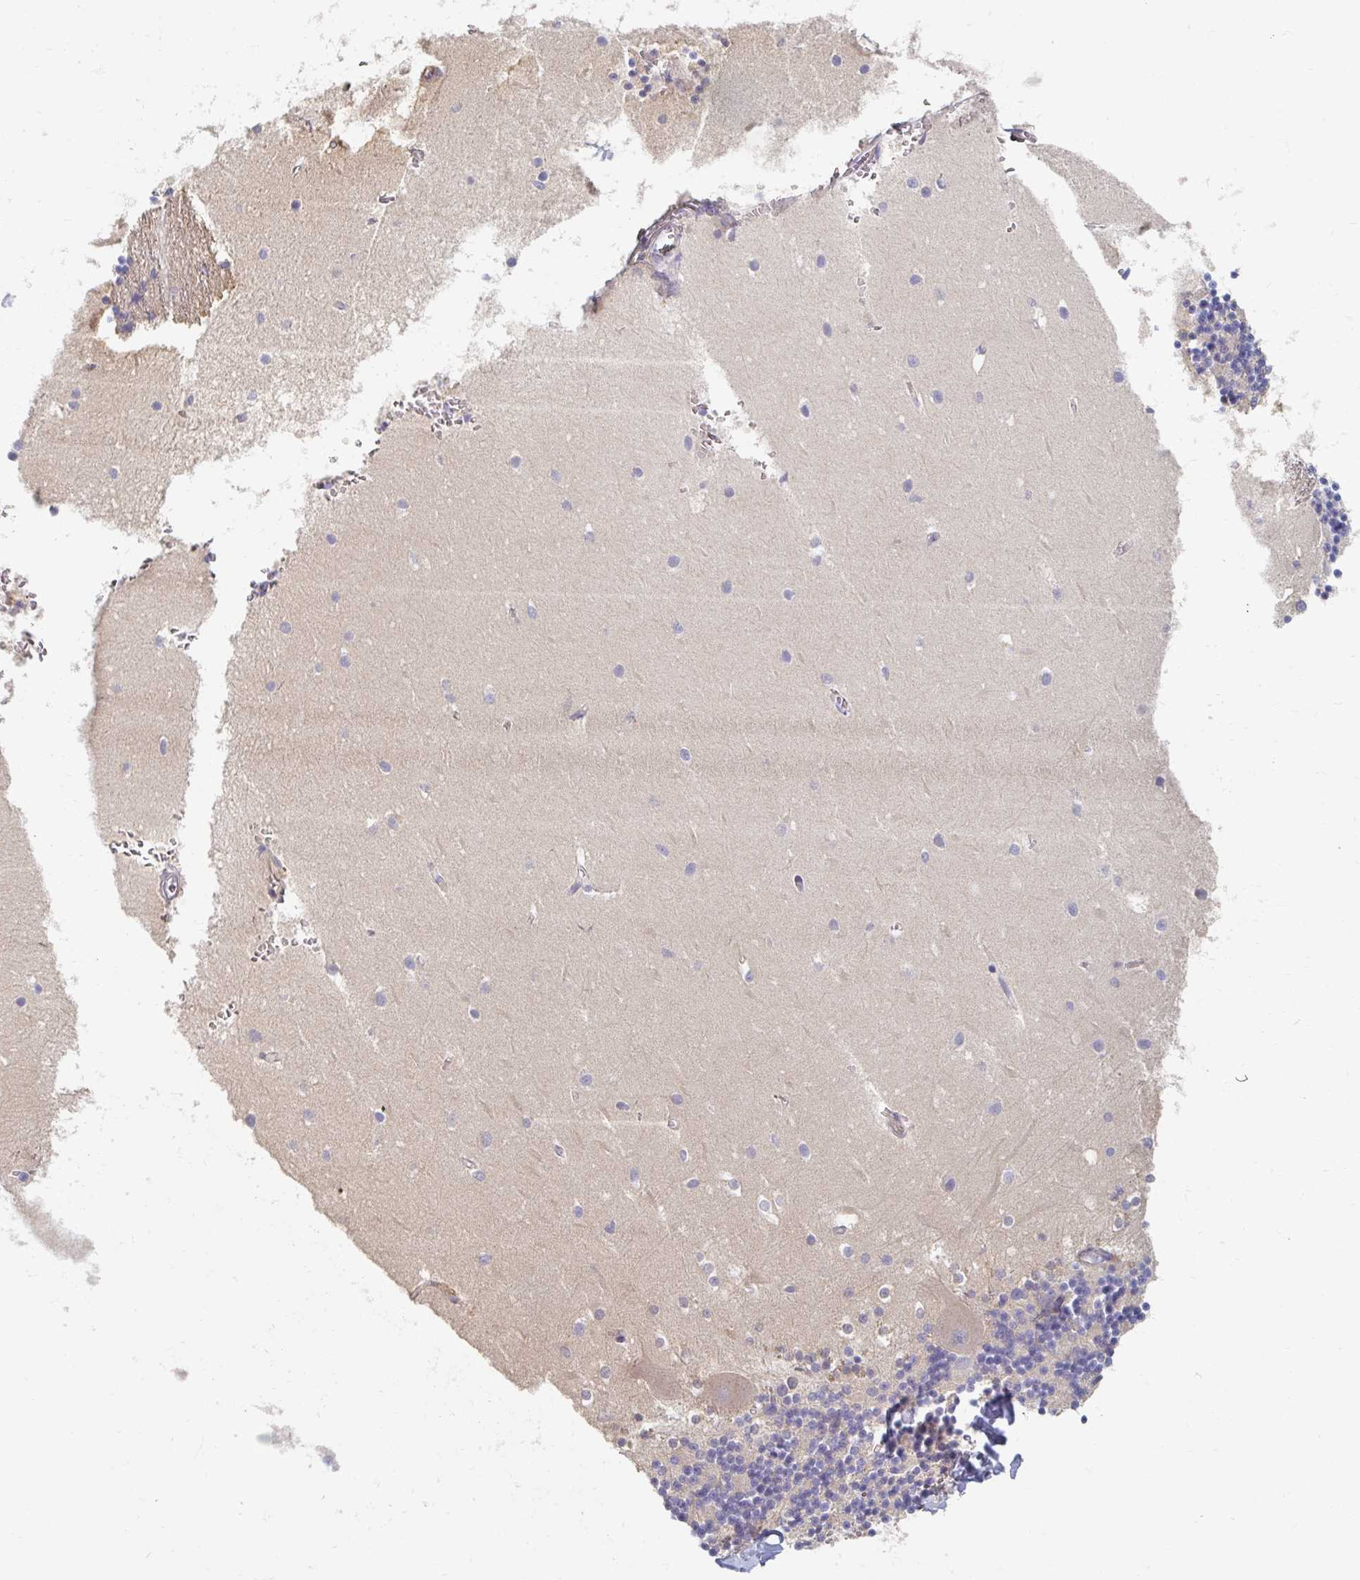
{"staining": {"intensity": "negative", "quantity": "none", "location": "none"}, "tissue": "cerebellum", "cell_type": "Cells in granular layer", "image_type": "normal", "snomed": [{"axis": "morphology", "description": "Normal tissue, NOS"}, {"axis": "topography", "description": "Cerebellum"}], "caption": "Immunohistochemical staining of unremarkable cerebellum exhibits no significant expression in cells in granular layer.", "gene": "MYLK2", "patient": {"sex": "male", "age": 54}}